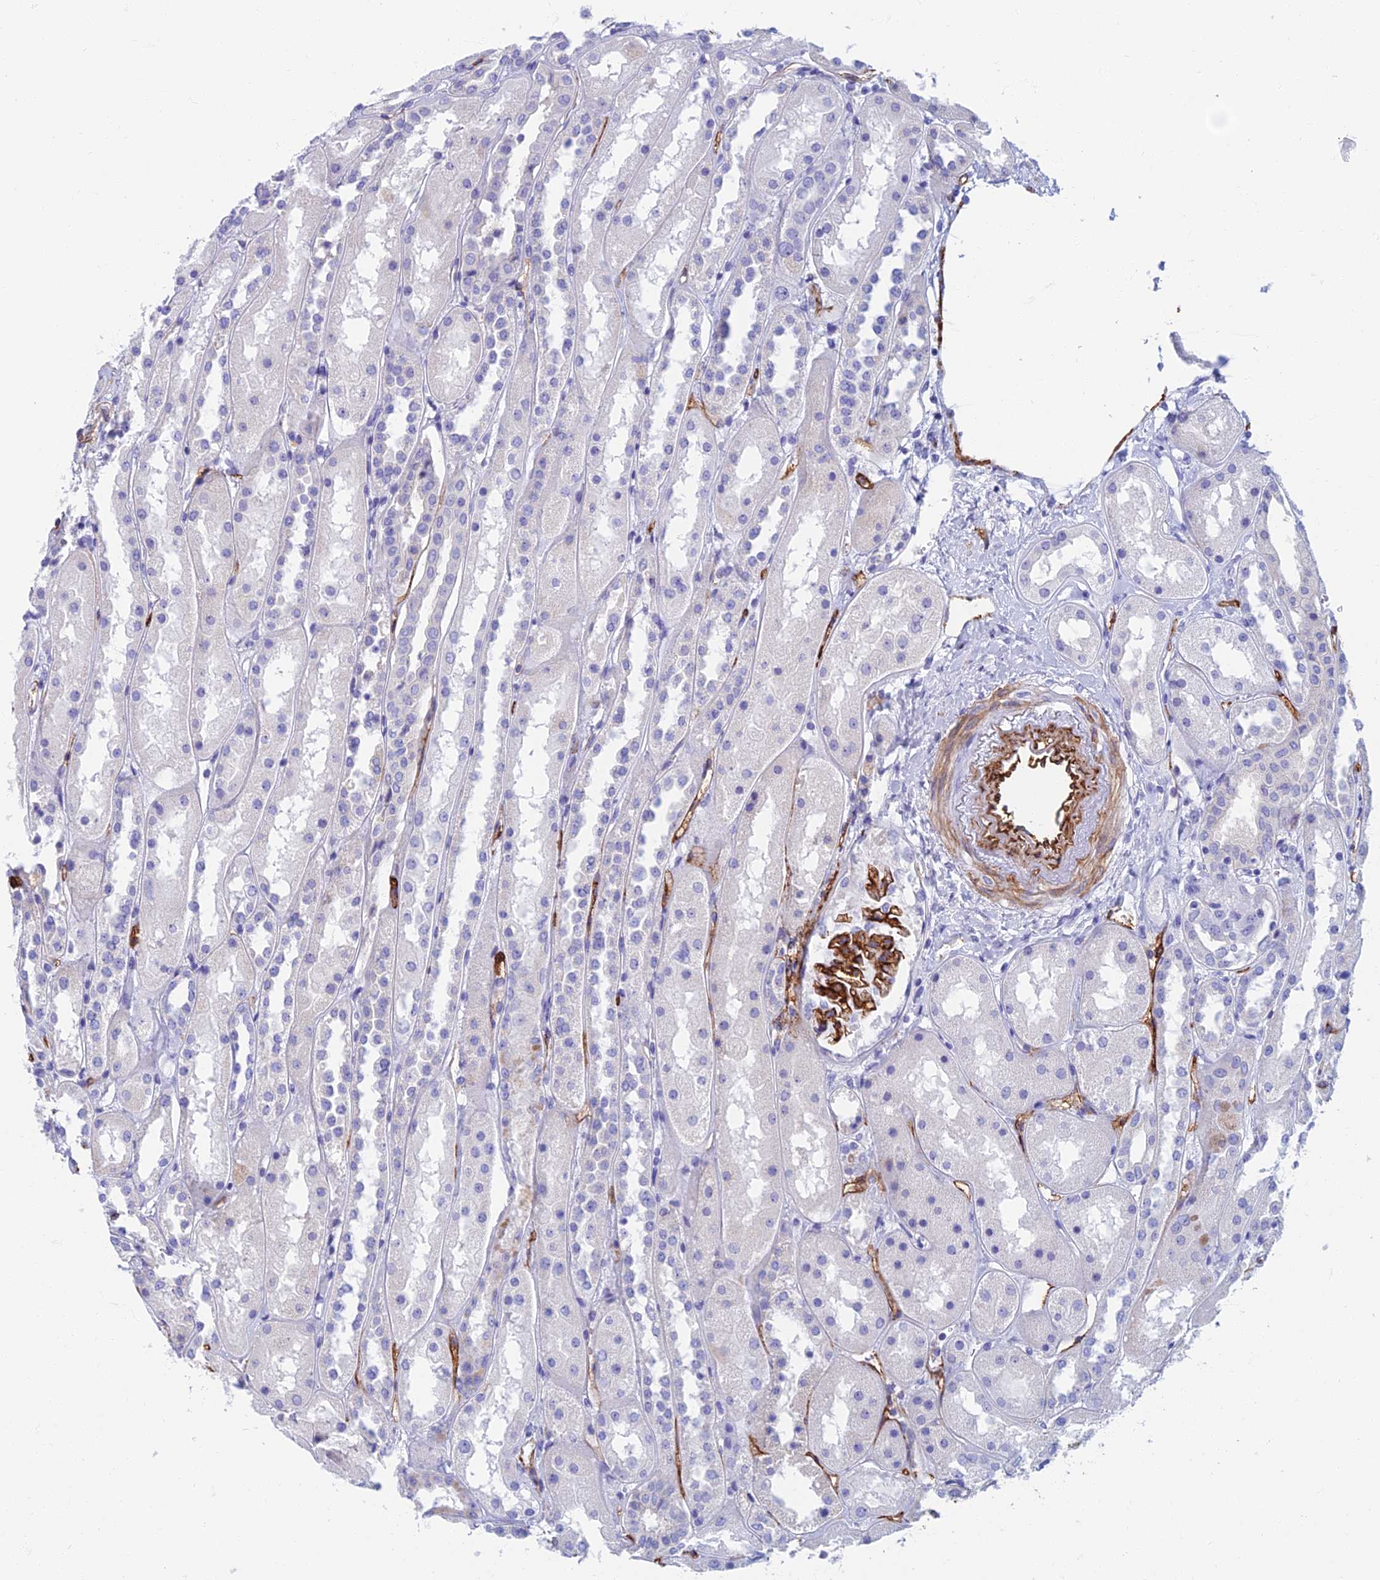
{"staining": {"intensity": "negative", "quantity": "none", "location": "none"}, "tissue": "kidney", "cell_type": "Cells in glomeruli", "image_type": "normal", "snomed": [{"axis": "morphology", "description": "Normal tissue, NOS"}, {"axis": "topography", "description": "Kidney"}], "caption": "The micrograph displays no staining of cells in glomeruli in benign kidney. (DAB (3,3'-diaminobenzidine) immunohistochemistry with hematoxylin counter stain).", "gene": "ETFRF1", "patient": {"sex": "male", "age": 70}}